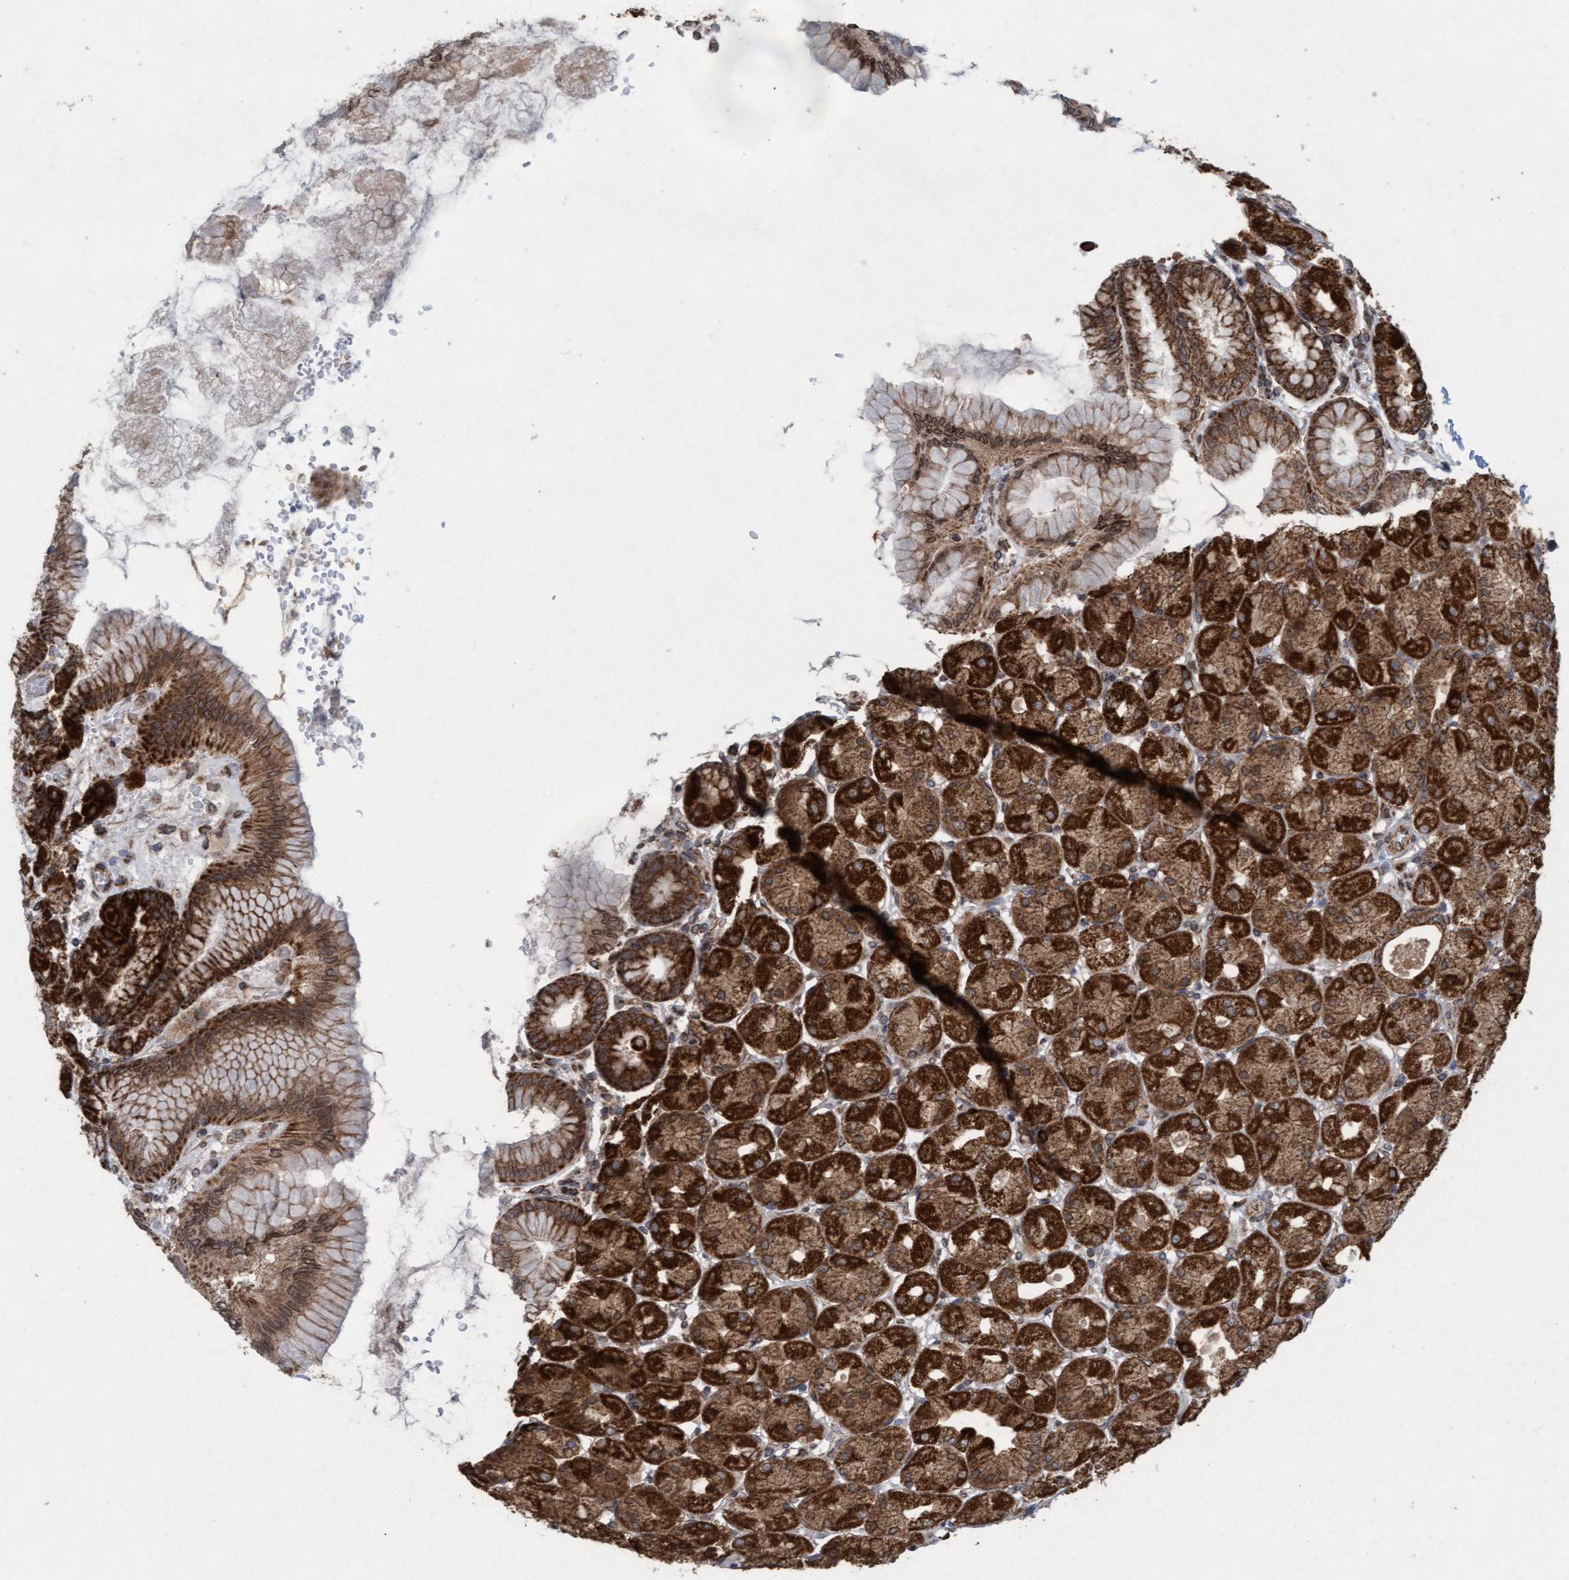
{"staining": {"intensity": "strong", "quantity": ">75%", "location": "cytoplasmic/membranous"}, "tissue": "stomach", "cell_type": "Glandular cells", "image_type": "normal", "snomed": [{"axis": "morphology", "description": "Normal tissue, NOS"}, {"axis": "topography", "description": "Stomach, upper"}], "caption": "About >75% of glandular cells in normal stomach display strong cytoplasmic/membranous protein staining as visualized by brown immunohistochemical staining.", "gene": "MRPS23", "patient": {"sex": "female", "age": 56}}